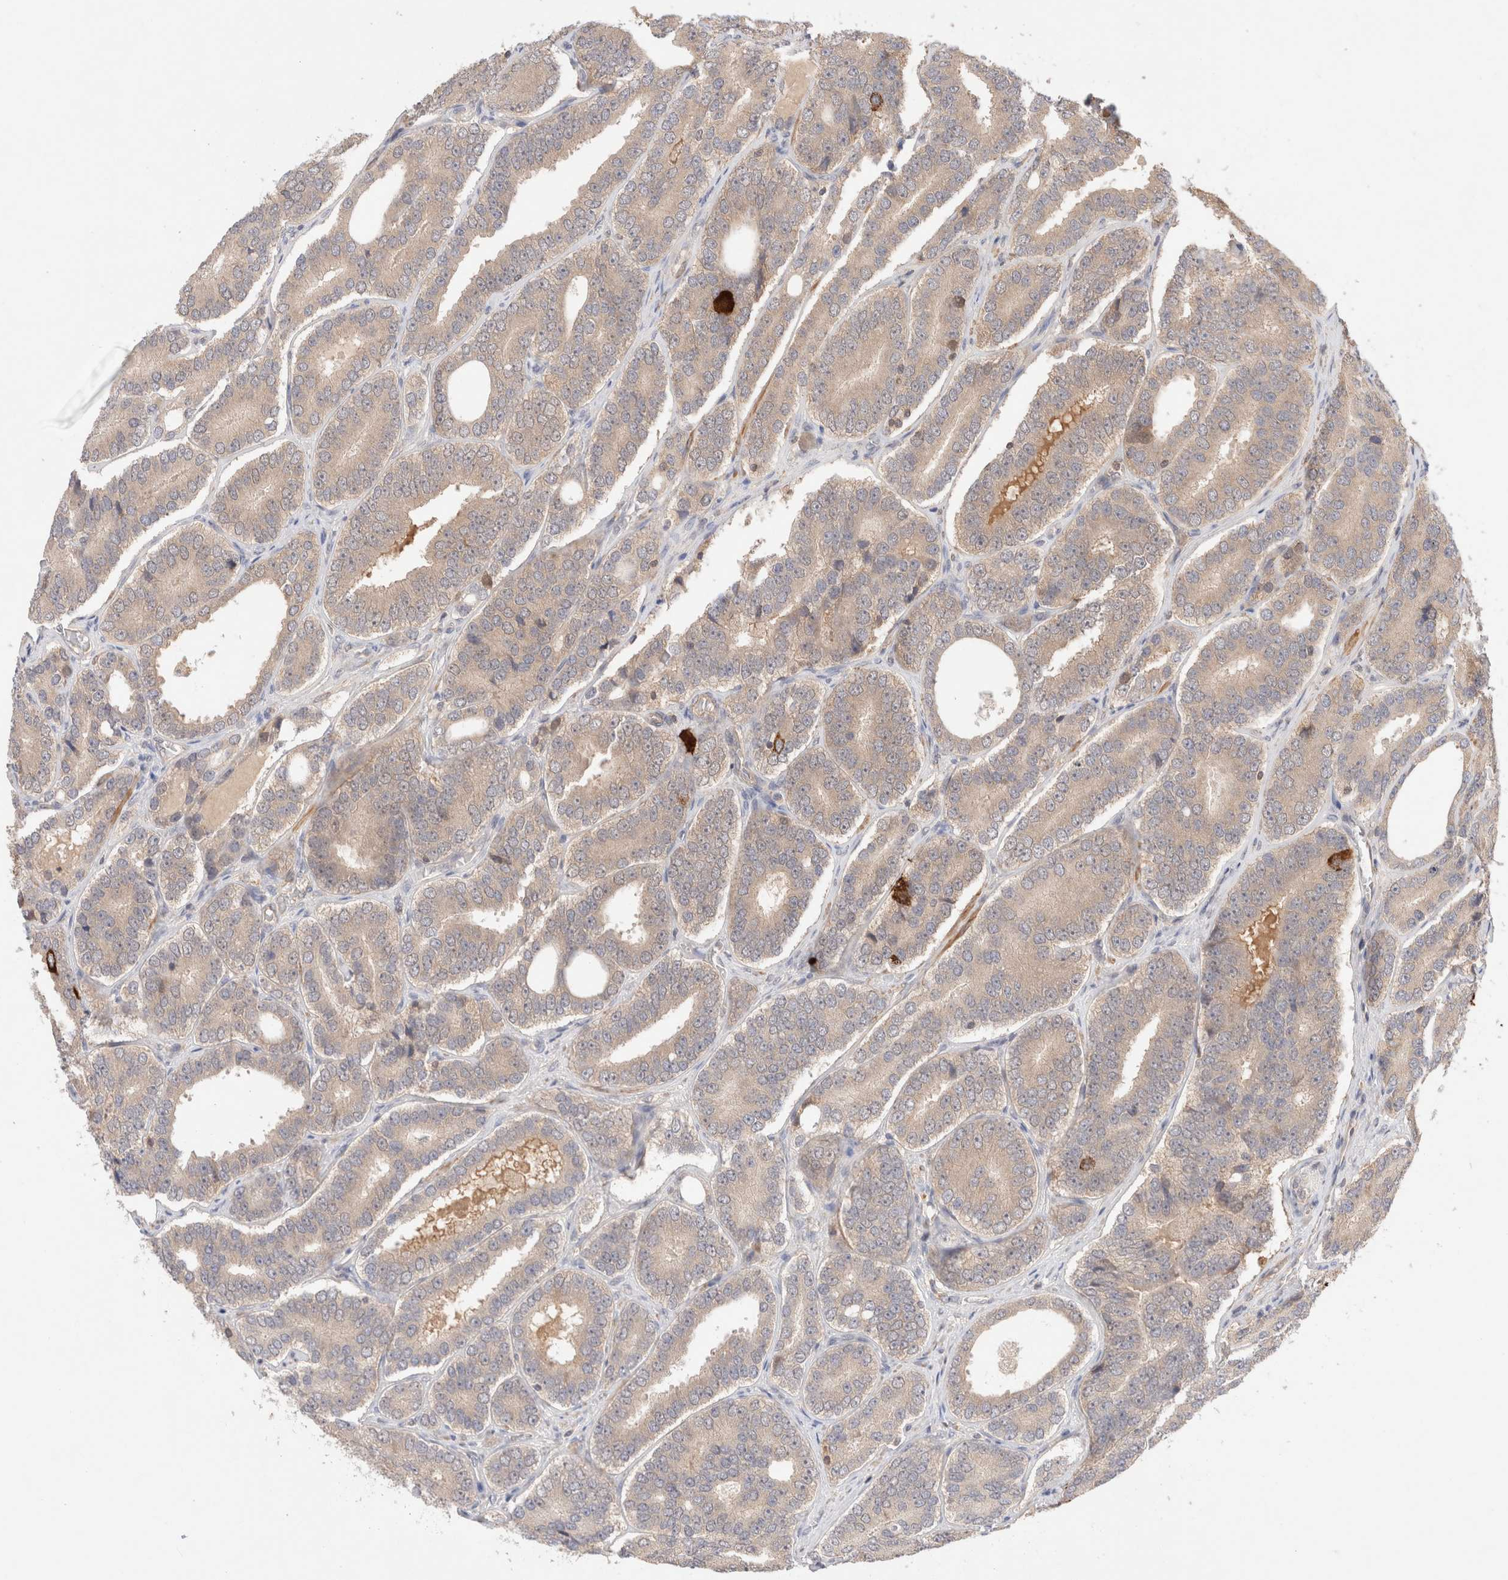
{"staining": {"intensity": "weak", "quantity": ">75%", "location": "cytoplasmic/membranous"}, "tissue": "prostate cancer", "cell_type": "Tumor cells", "image_type": "cancer", "snomed": [{"axis": "morphology", "description": "Adenocarcinoma, High grade"}, {"axis": "topography", "description": "Prostate"}], "caption": "Brown immunohistochemical staining in prostate cancer (adenocarcinoma (high-grade)) displays weak cytoplasmic/membranous expression in about >75% of tumor cells.", "gene": "CARNMT1", "patient": {"sex": "male", "age": 56}}